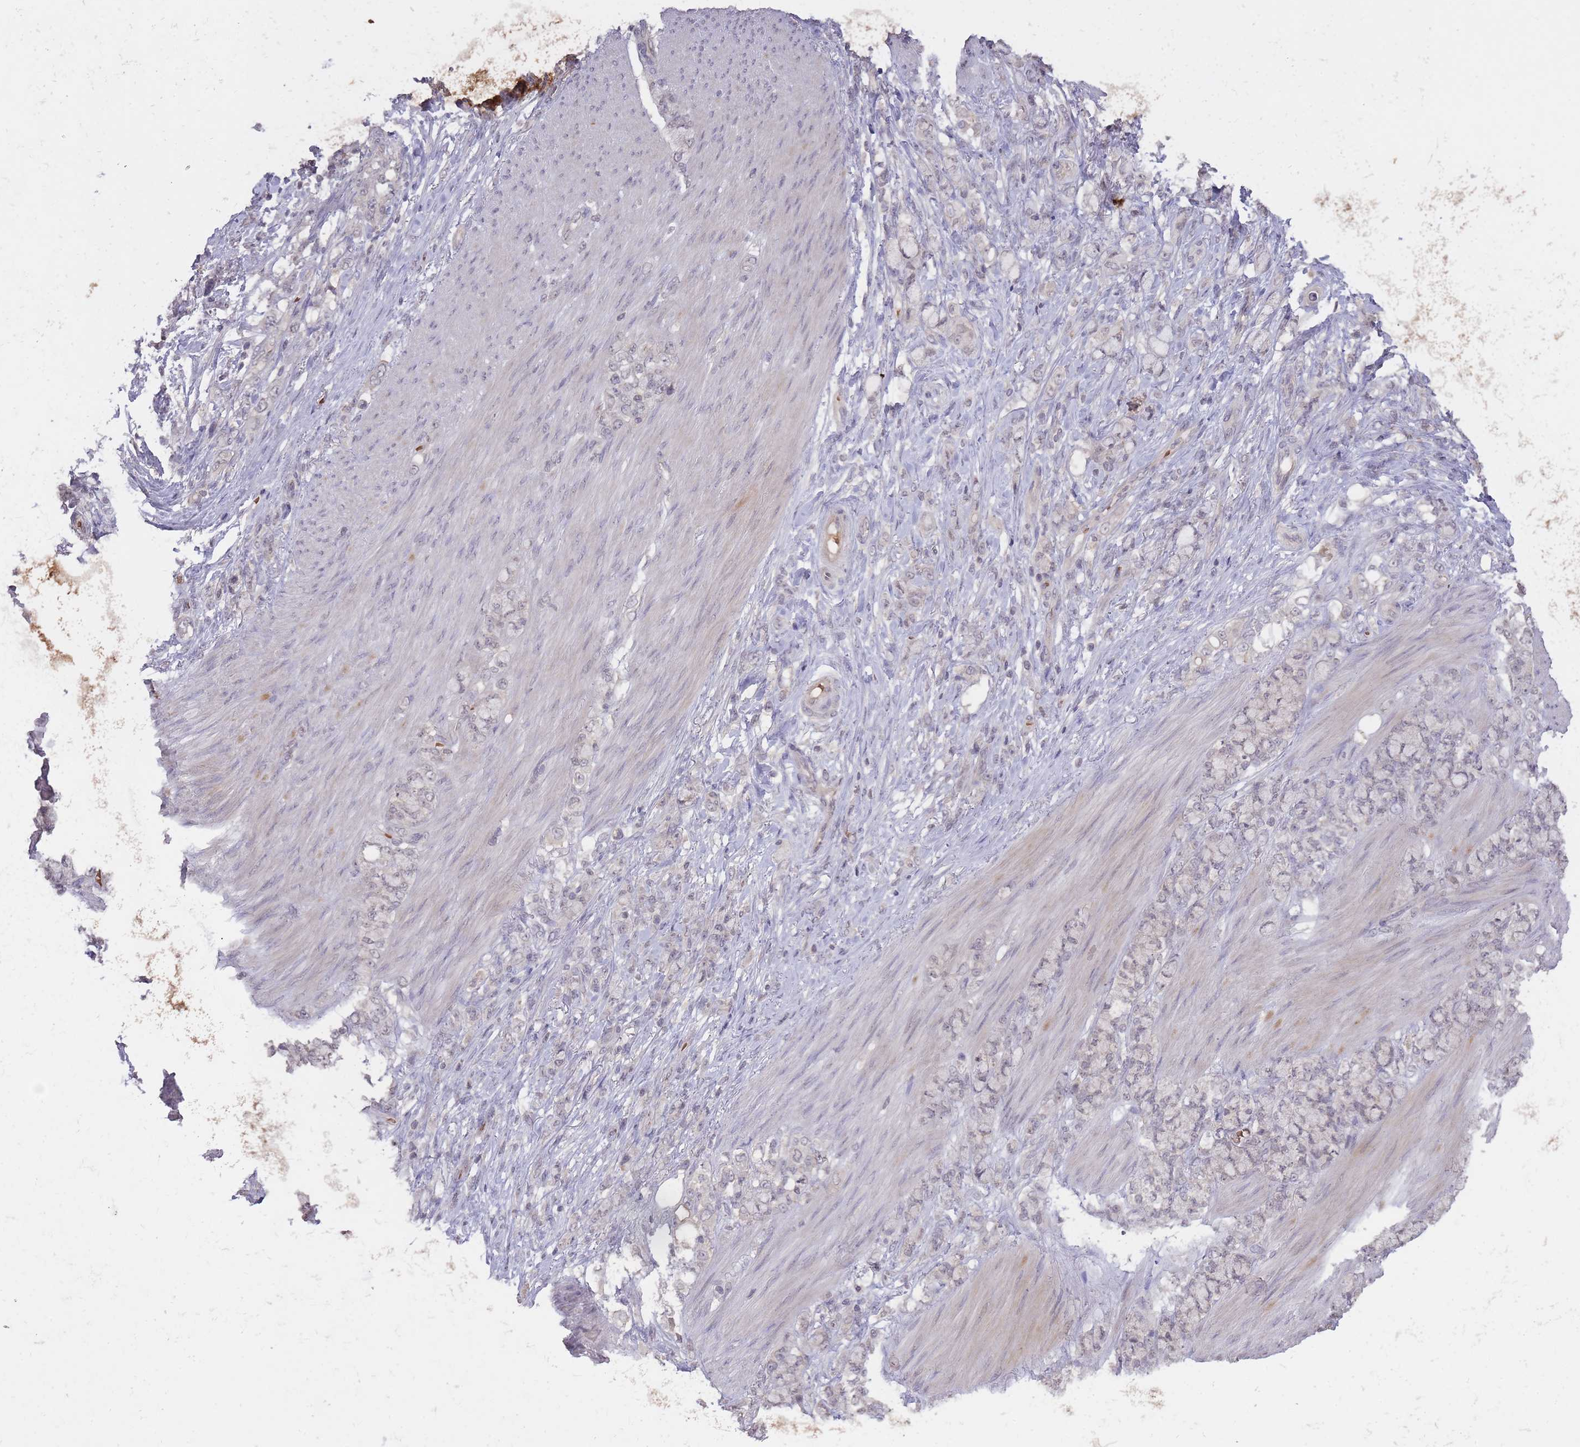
{"staining": {"intensity": "negative", "quantity": "none", "location": "none"}, "tissue": "stomach cancer", "cell_type": "Tumor cells", "image_type": "cancer", "snomed": [{"axis": "morphology", "description": "Normal tissue, NOS"}, {"axis": "morphology", "description": "Adenocarcinoma, NOS"}, {"axis": "topography", "description": "Stomach"}], "caption": "Immunohistochemical staining of stomach adenocarcinoma displays no significant positivity in tumor cells.", "gene": "ADCYAP1R1", "patient": {"sex": "female", "age": 79}}